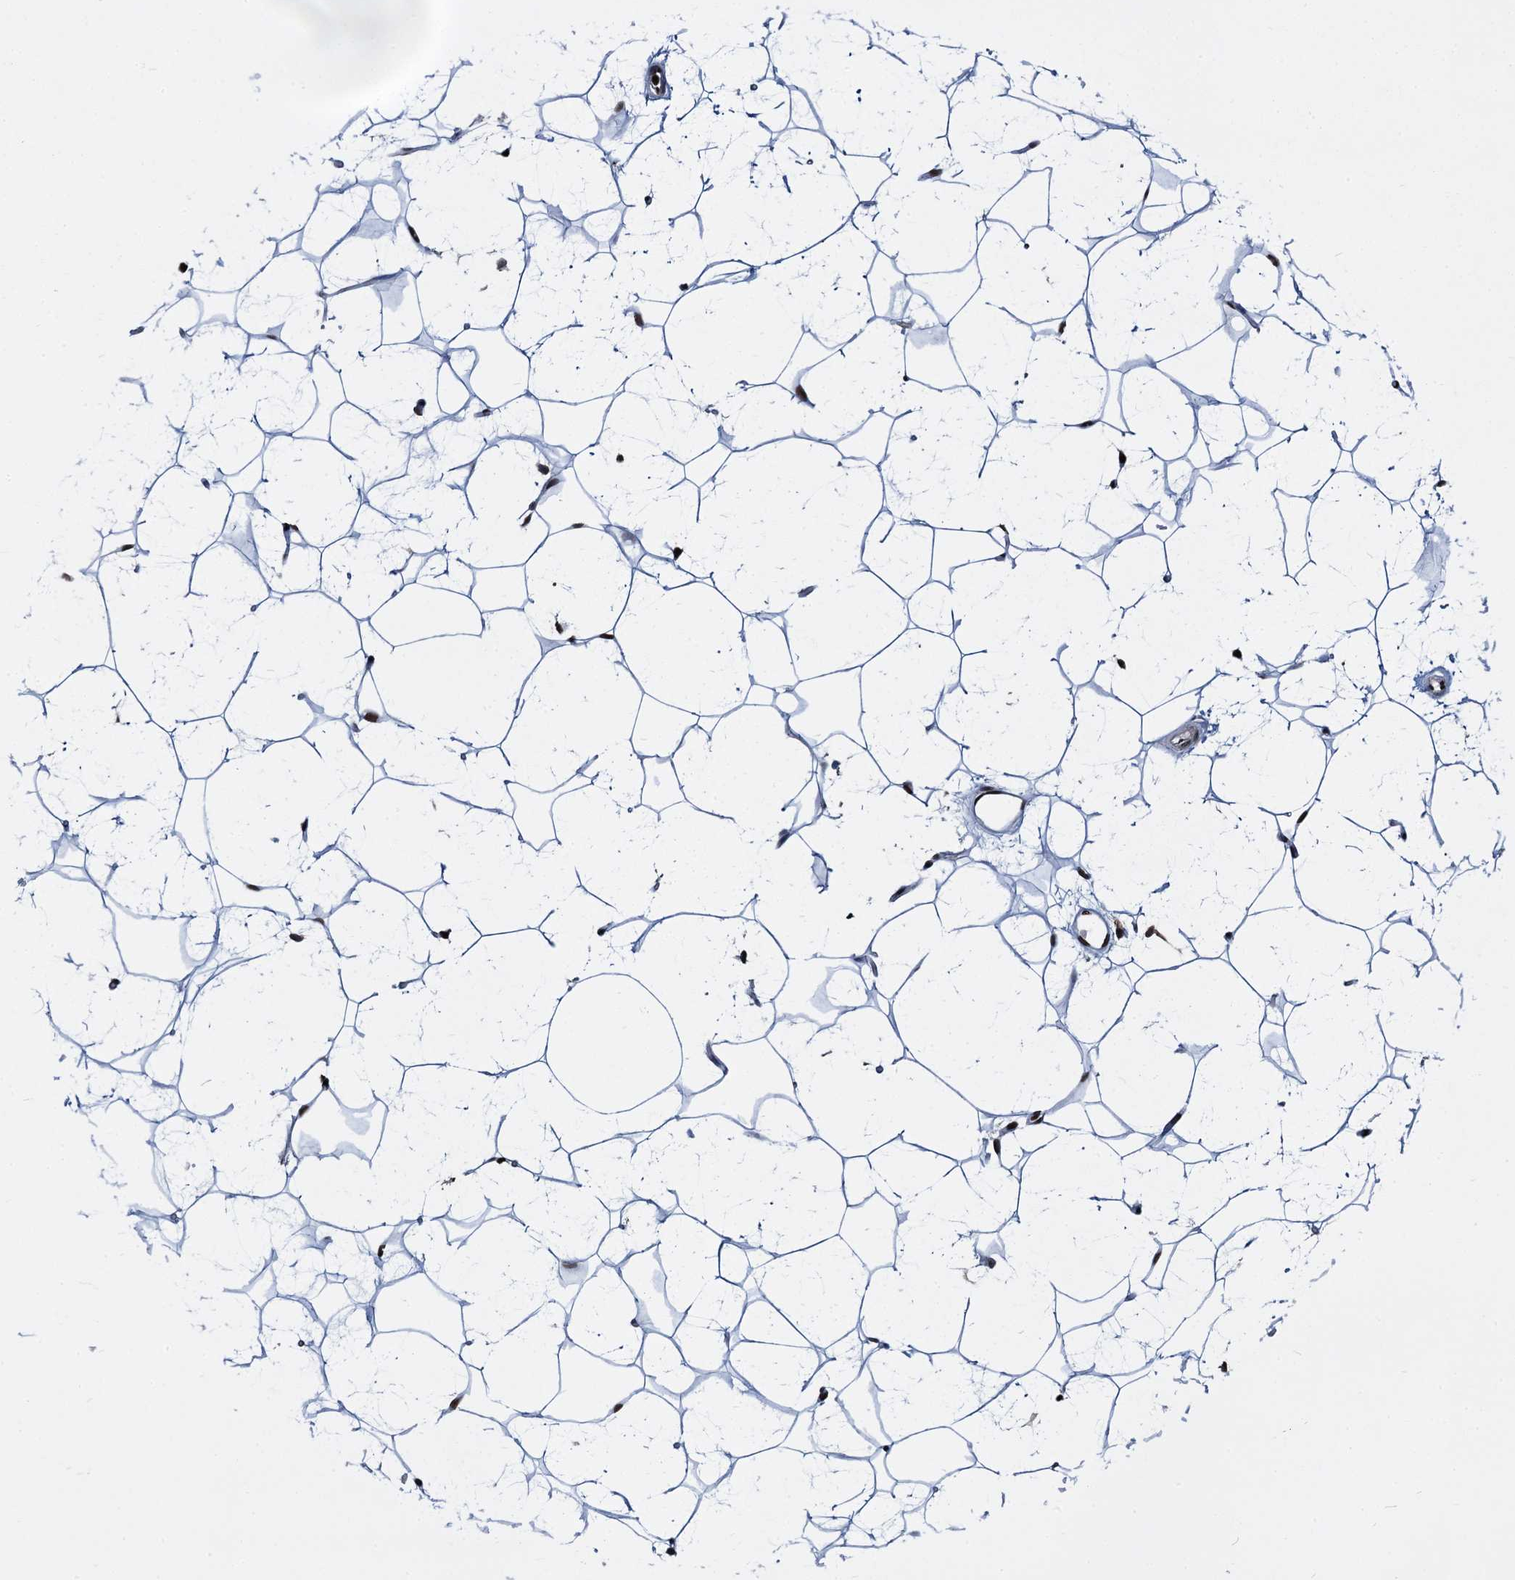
{"staining": {"intensity": "strong", "quantity": ">75%", "location": "nuclear"}, "tissue": "adipose tissue", "cell_type": "Adipocytes", "image_type": "normal", "snomed": [{"axis": "morphology", "description": "Normal tissue, NOS"}, {"axis": "topography", "description": "Breast"}], "caption": "Immunohistochemical staining of normal adipose tissue reveals high levels of strong nuclear positivity in about >75% of adipocytes.", "gene": "DCPS", "patient": {"sex": "female", "age": 26}}